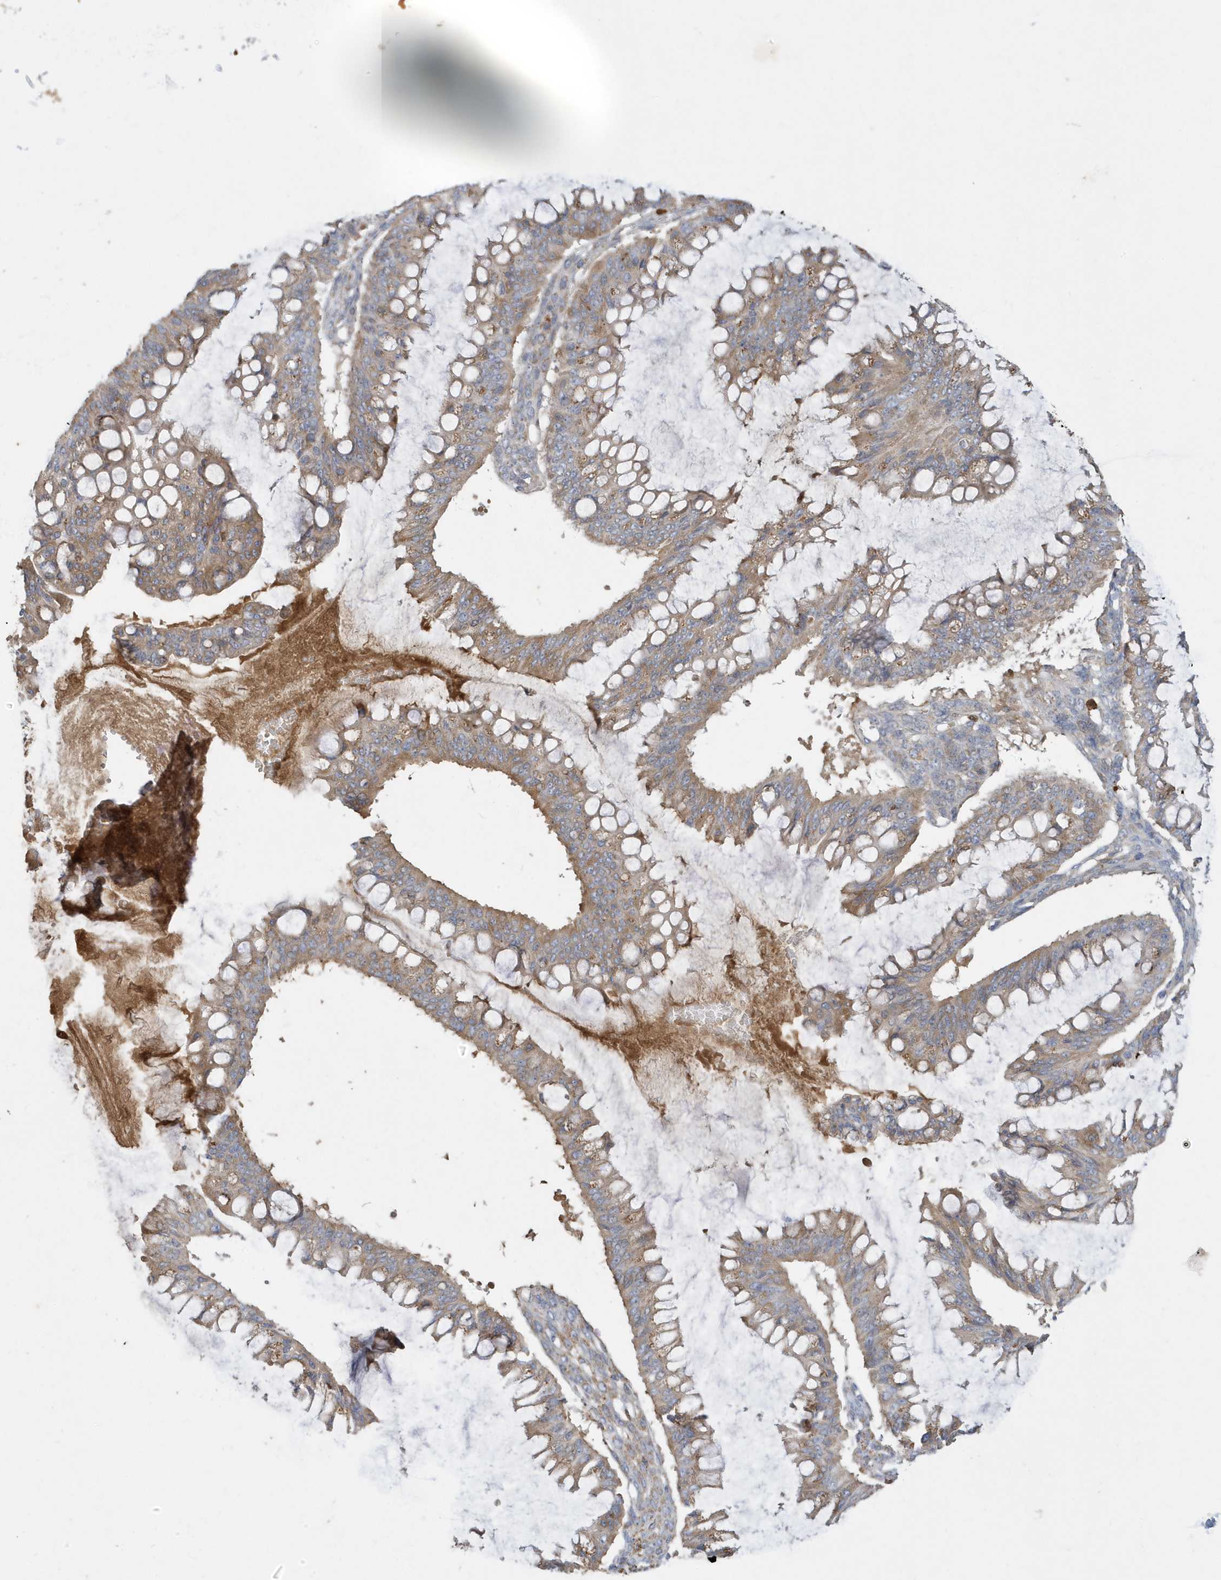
{"staining": {"intensity": "moderate", "quantity": ">75%", "location": "cytoplasmic/membranous"}, "tissue": "ovarian cancer", "cell_type": "Tumor cells", "image_type": "cancer", "snomed": [{"axis": "morphology", "description": "Cystadenocarcinoma, mucinous, NOS"}, {"axis": "topography", "description": "Ovary"}], "caption": "Human ovarian cancer (mucinous cystadenocarcinoma) stained with a protein marker exhibits moderate staining in tumor cells.", "gene": "DPP9", "patient": {"sex": "female", "age": 73}}